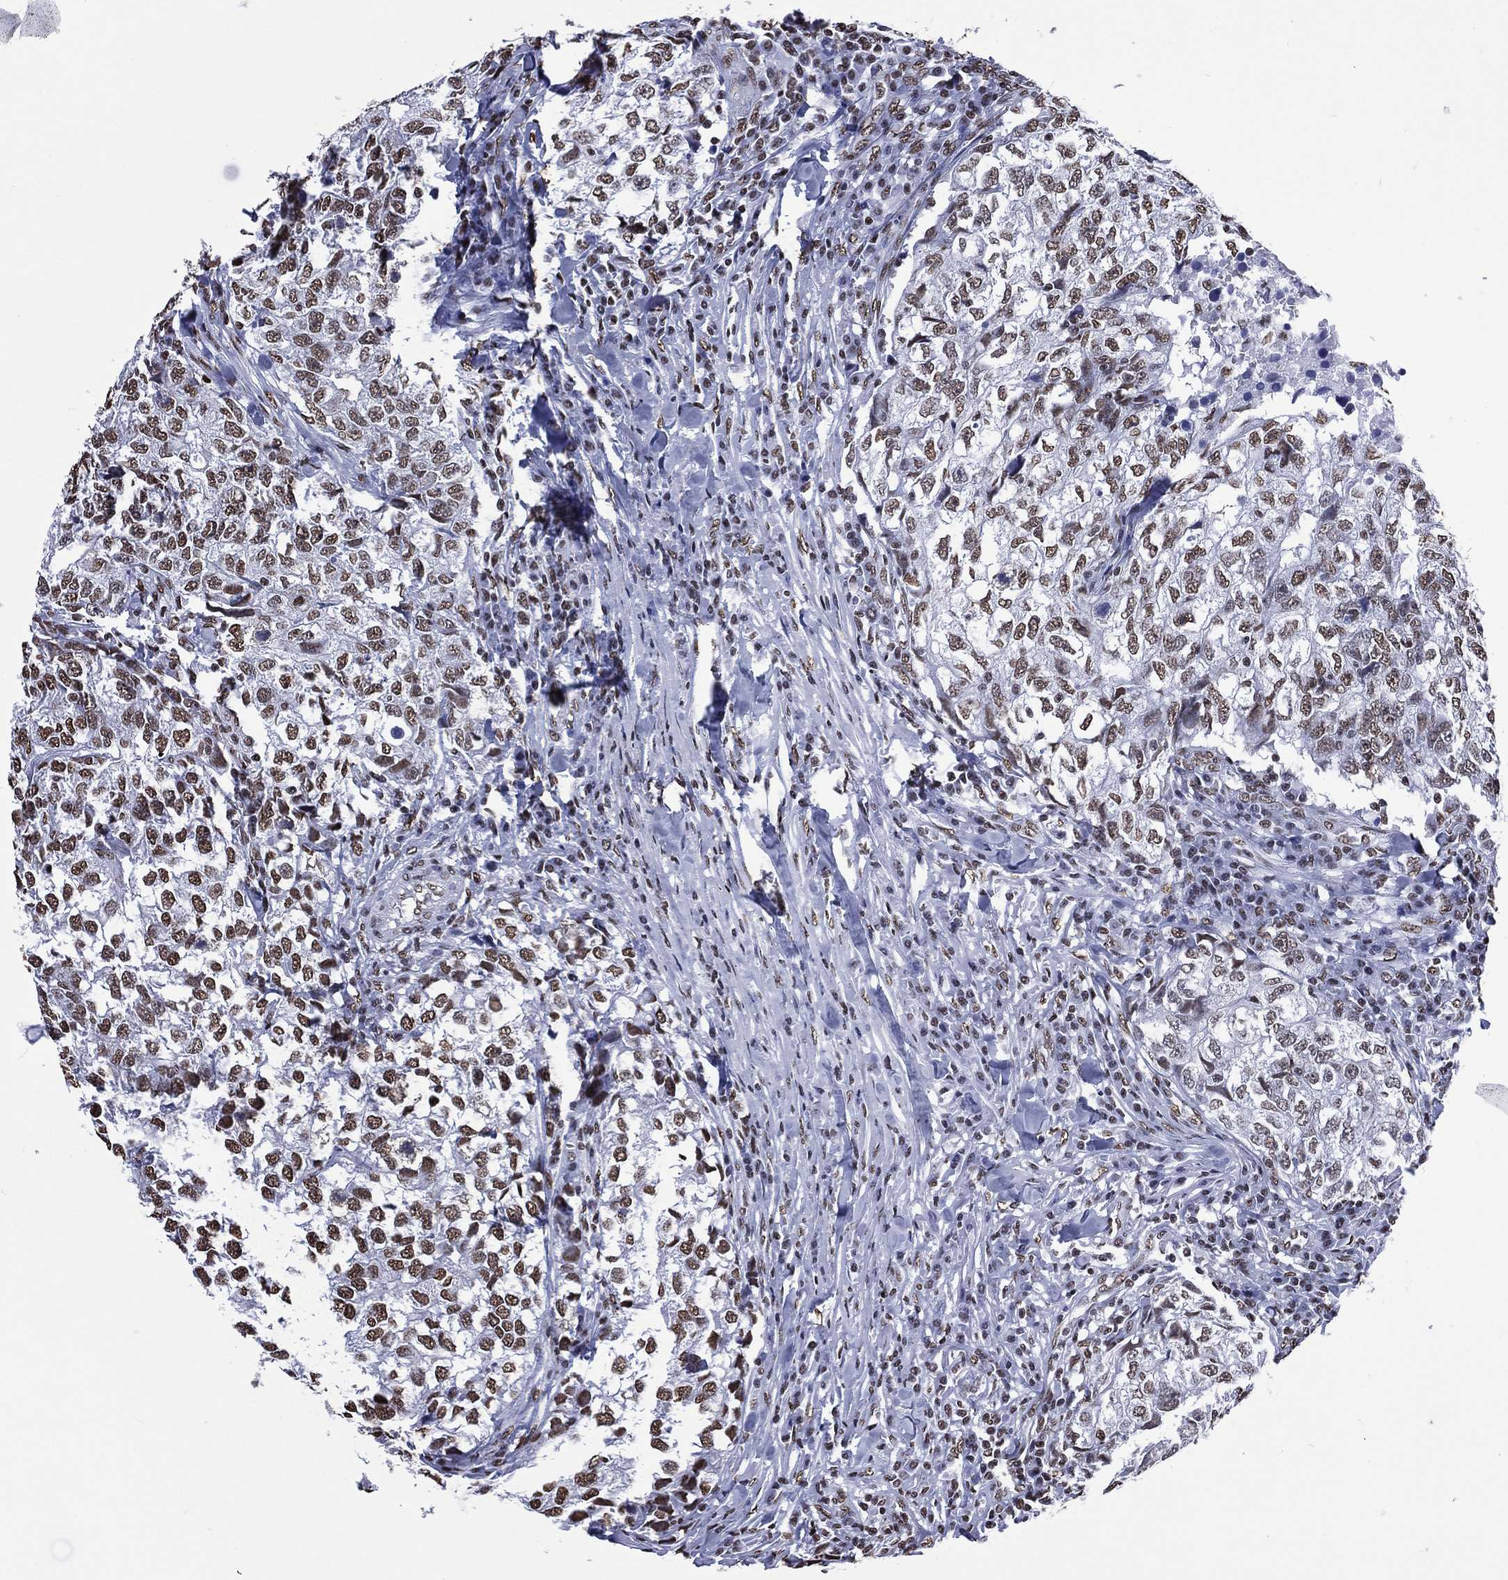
{"staining": {"intensity": "moderate", "quantity": ">75%", "location": "nuclear"}, "tissue": "breast cancer", "cell_type": "Tumor cells", "image_type": "cancer", "snomed": [{"axis": "morphology", "description": "Duct carcinoma"}, {"axis": "topography", "description": "Breast"}], "caption": "This histopathology image displays immunohistochemistry staining of intraductal carcinoma (breast), with medium moderate nuclear staining in approximately >75% of tumor cells.", "gene": "RETREG2", "patient": {"sex": "female", "age": 30}}